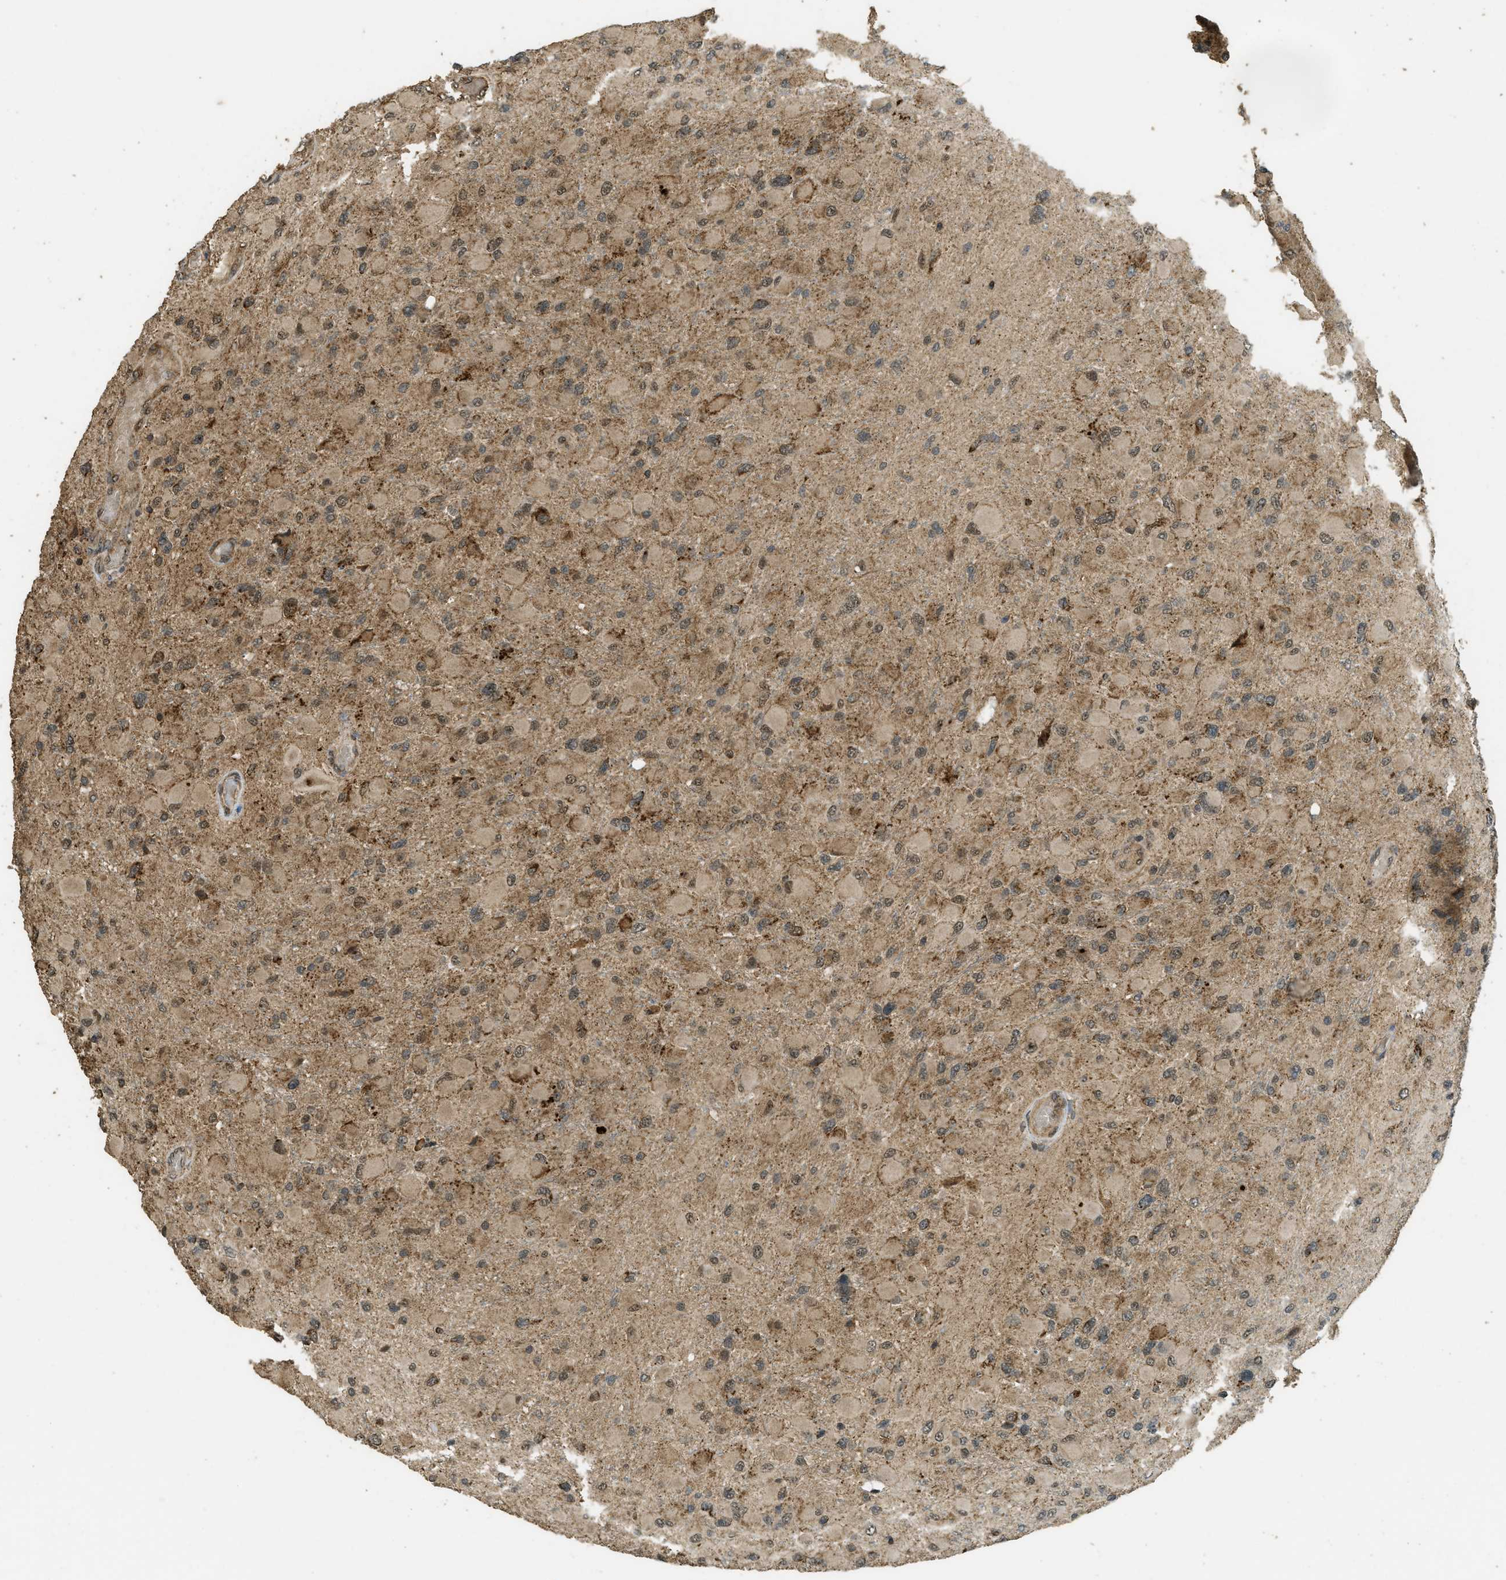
{"staining": {"intensity": "moderate", "quantity": "25%-75%", "location": "cytoplasmic/membranous,nuclear"}, "tissue": "glioma", "cell_type": "Tumor cells", "image_type": "cancer", "snomed": [{"axis": "morphology", "description": "Glioma, malignant, High grade"}, {"axis": "topography", "description": "Cerebral cortex"}], "caption": "Moderate cytoplasmic/membranous and nuclear expression is identified in about 25%-75% of tumor cells in malignant glioma (high-grade). (Brightfield microscopy of DAB IHC at high magnification).", "gene": "CTPS1", "patient": {"sex": "female", "age": 36}}